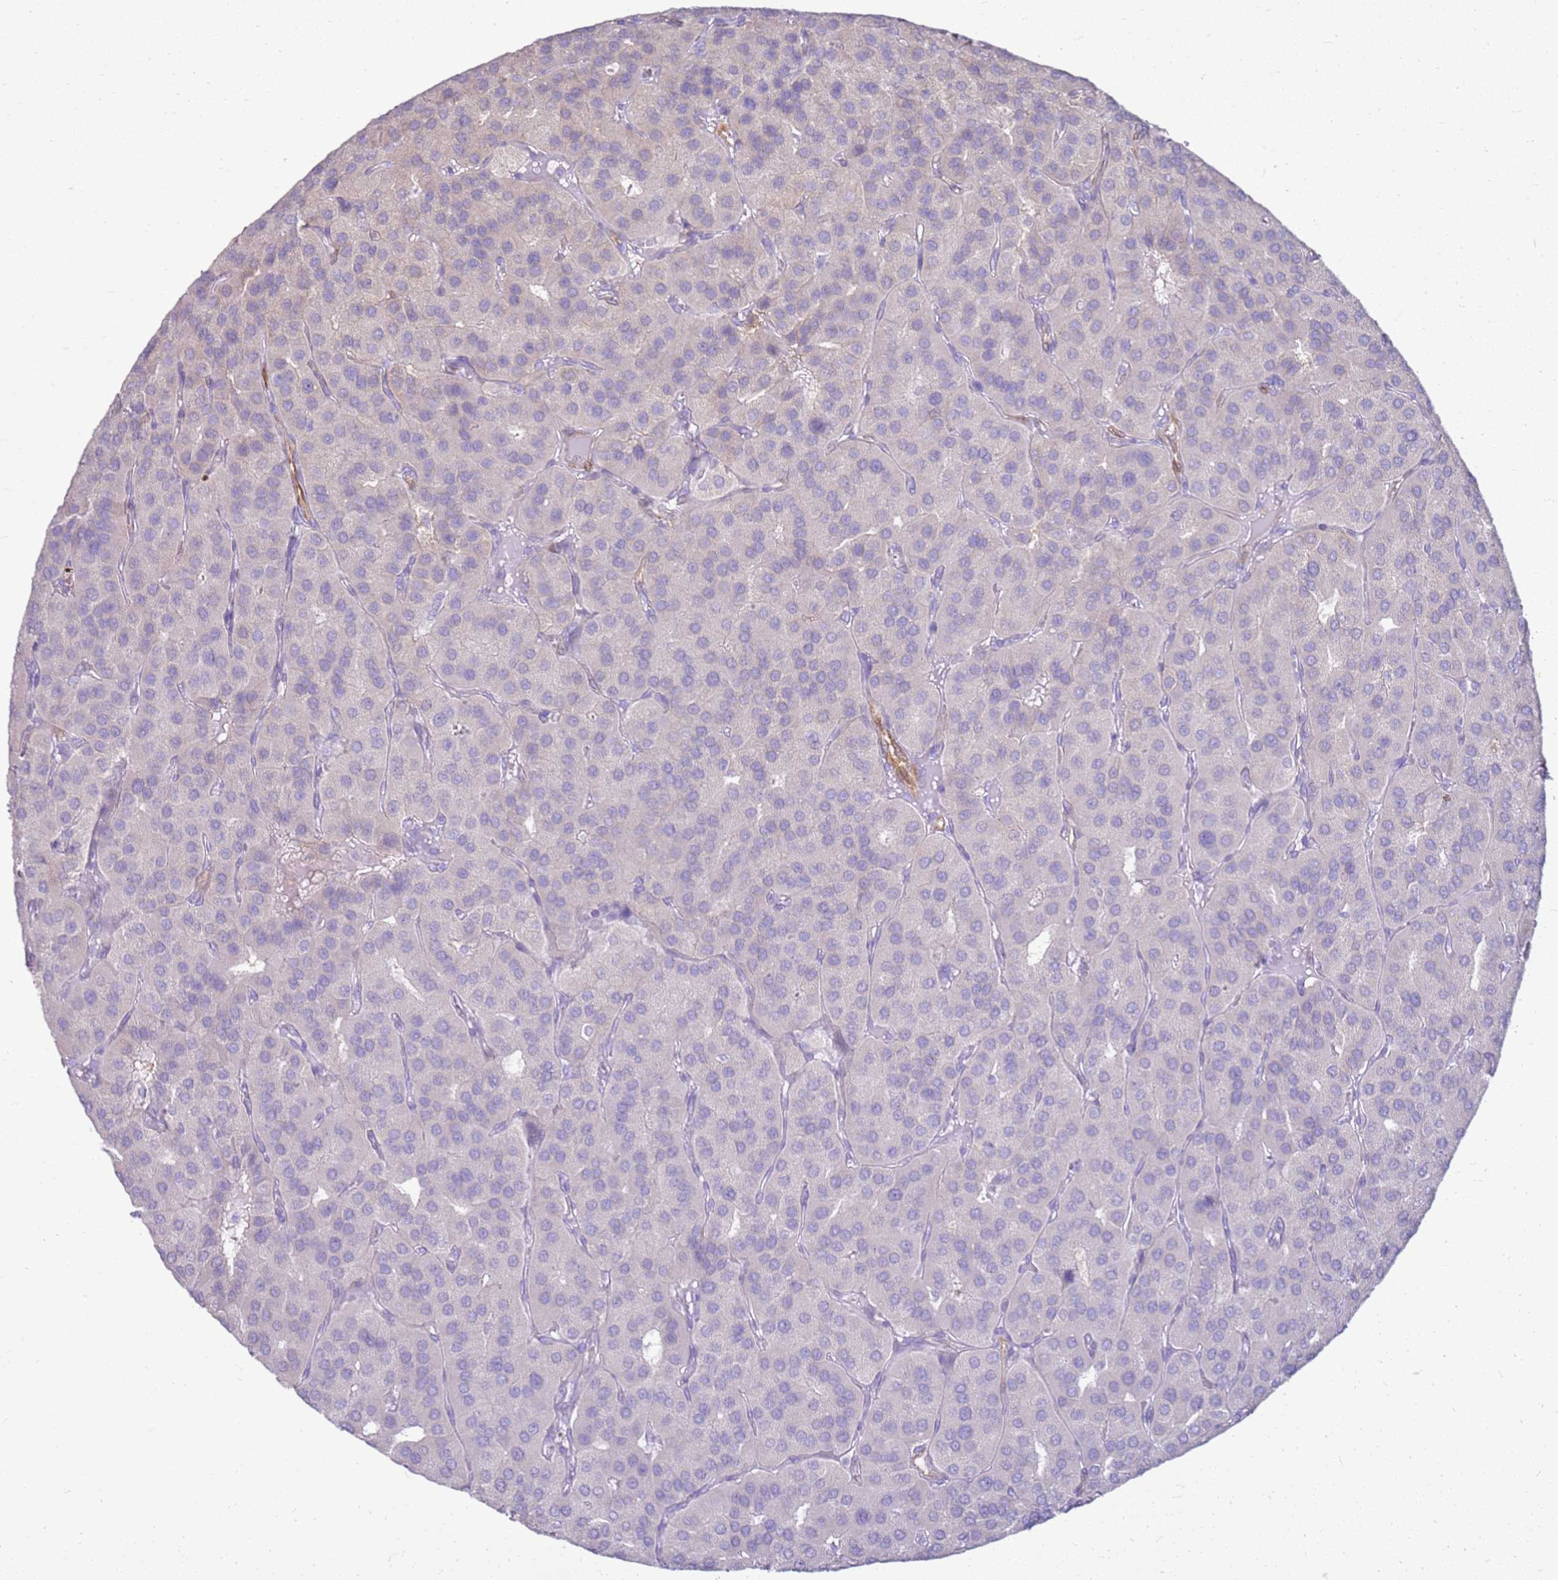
{"staining": {"intensity": "negative", "quantity": "none", "location": "none"}, "tissue": "parathyroid gland", "cell_type": "Glandular cells", "image_type": "normal", "snomed": [{"axis": "morphology", "description": "Normal tissue, NOS"}, {"axis": "morphology", "description": "Adenoma, NOS"}, {"axis": "topography", "description": "Parathyroid gland"}], "caption": "Immunohistochemistry of unremarkable parathyroid gland shows no staining in glandular cells. (Brightfield microscopy of DAB IHC at high magnification).", "gene": "SULT1E1", "patient": {"sex": "female", "age": 86}}